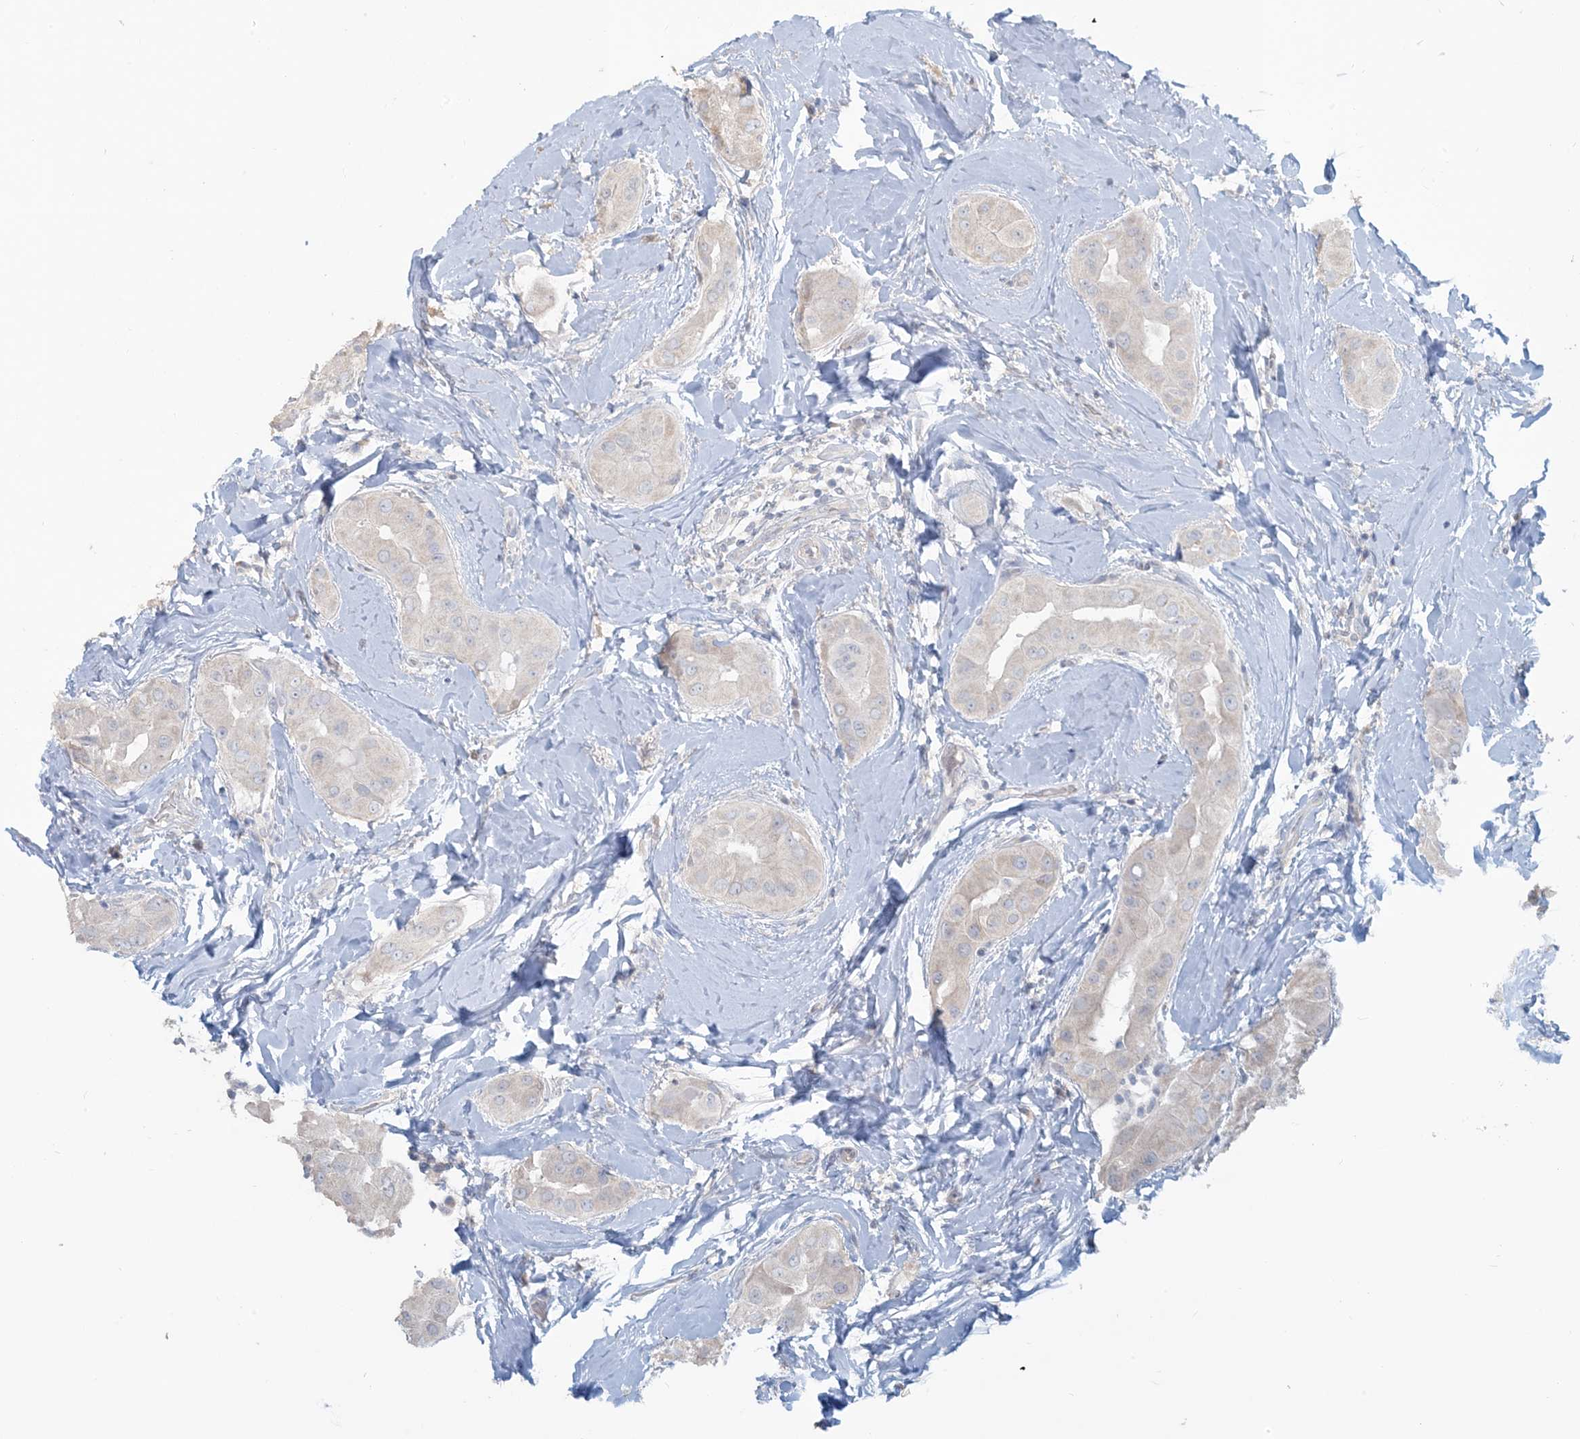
{"staining": {"intensity": "negative", "quantity": "none", "location": "none"}, "tissue": "thyroid cancer", "cell_type": "Tumor cells", "image_type": "cancer", "snomed": [{"axis": "morphology", "description": "Papillary adenocarcinoma, NOS"}, {"axis": "topography", "description": "Thyroid gland"}], "caption": "This is an immunohistochemistry (IHC) image of thyroid cancer (papillary adenocarcinoma). There is no staining in tumor cells.", "gene": "NPHS2", "patient": {"sex": "male", "age": 33}}